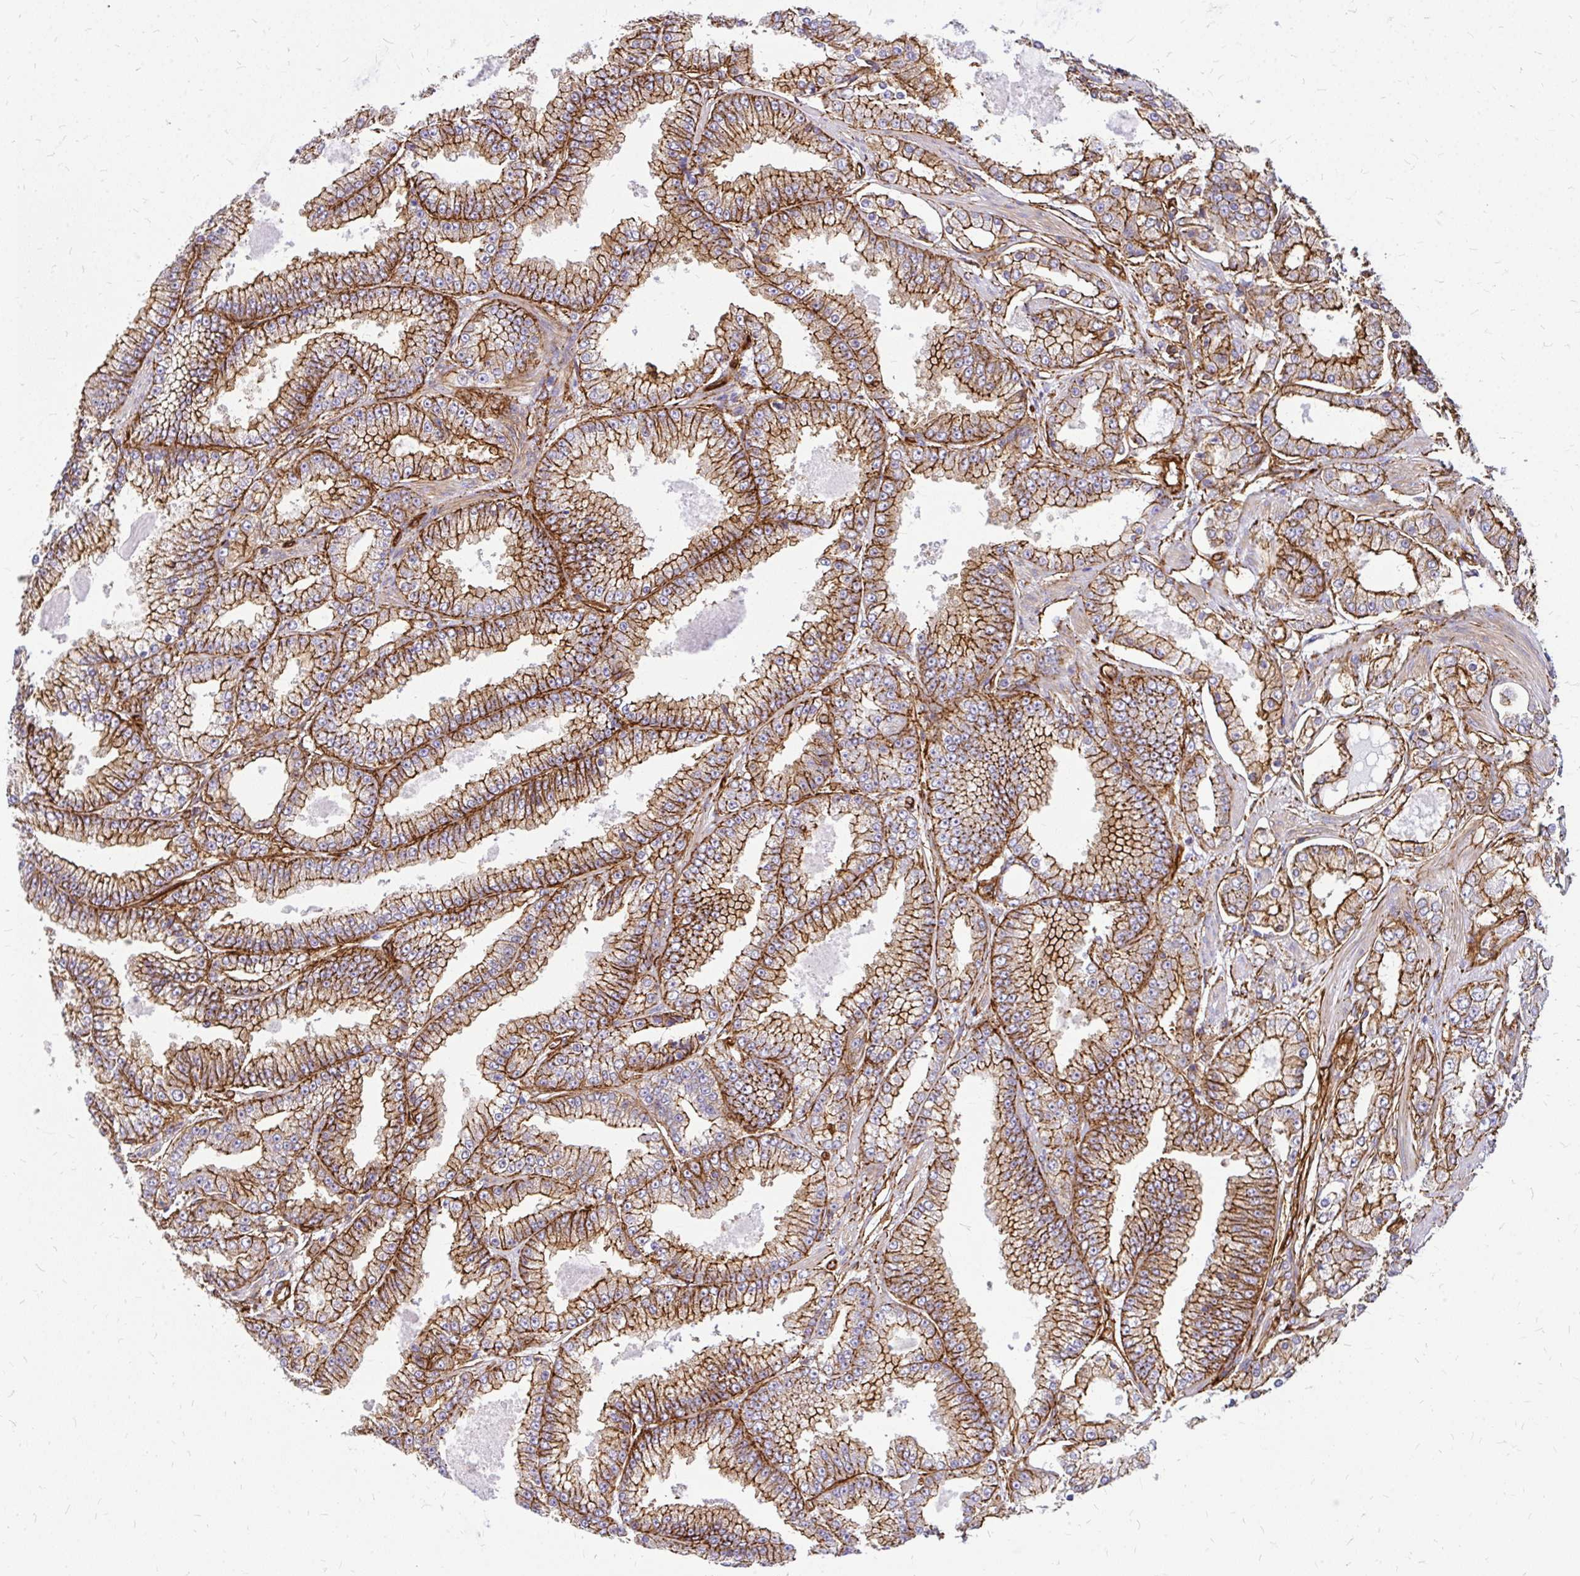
{"staining": {"intensity": "strong", "quantity": ">75%", "location": "cytoplasmic/membranous"}, "tissue": "prostate cancer", "cell_type": "Tumor cells", "image_type": "cancer", "snomed": [{"axis": "morphology", "description": "Adenocarcinoma, High grade"}, {"axis": "topography", "description": "Prostate"}], "caption": "Adenocarcinoma (high-grade) (prostate) was stained to show a protein in brown. There is high levels of strong cytoplasmic/membranous staining in approximately >75% of tumor cells. (IHC, brightfield microscopy, high magnification).", "gene": "MAP1LC3B", "patient": {"sex": "male", "age": 68}}